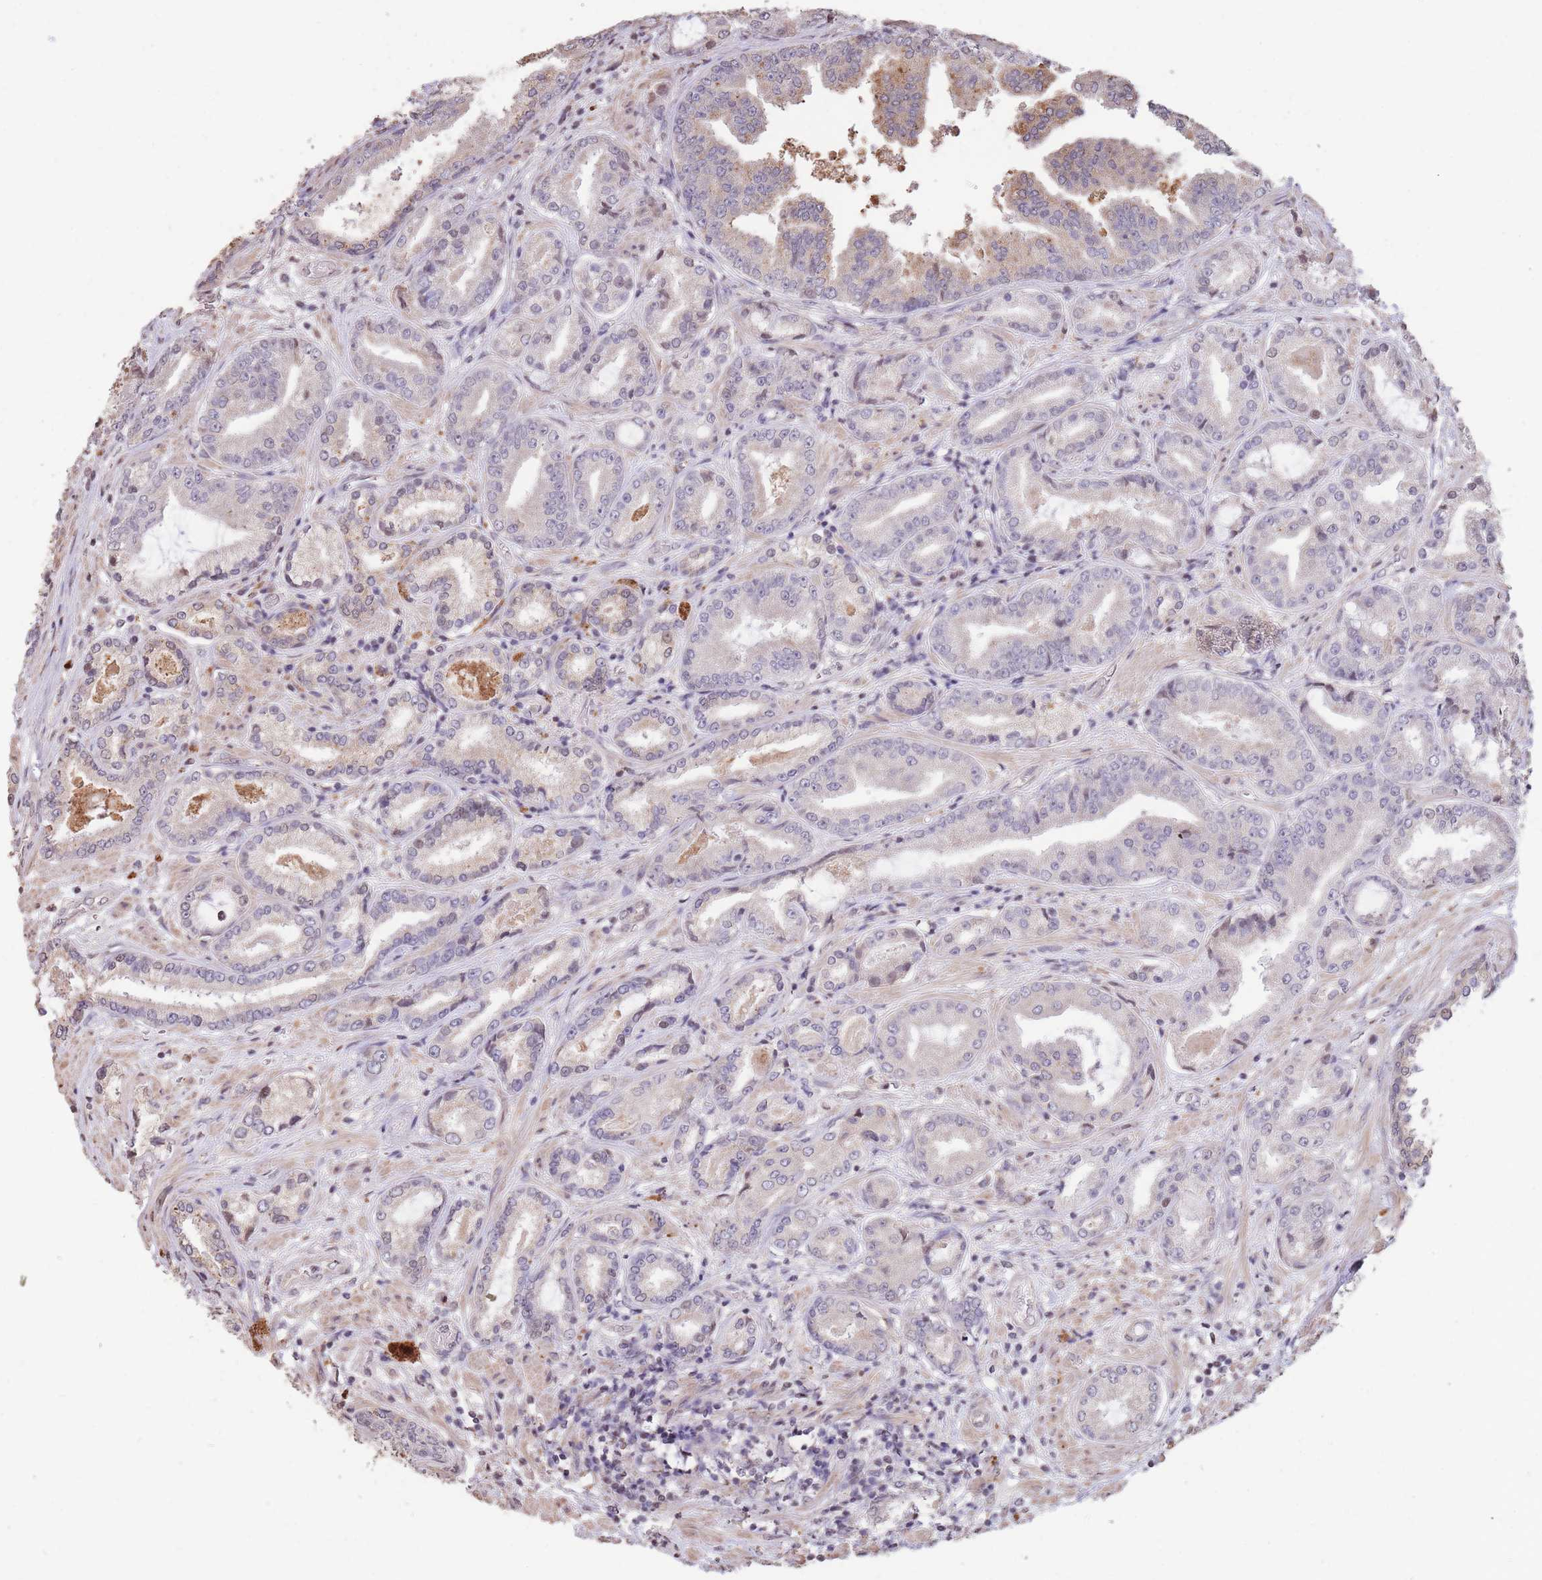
{"staining": {"intensity": "negative", "quantity": "none", "location": "none"}, "tissue": "prostate cancer", "cell_type": "Tumor cells", "image_type": "cancer", "snomed": [{"axis": "morphology", "description": "Adenocarcinoma, High grade"}, {"axis": "topography", "description": "Prostate"}], "caption": "A high-resolution micrograph shows immunohistochemistry staining of prostate high-grade adenocarcinoma, which displays no significant positivity in tumor cells.", "gene": "RGS14", "patient": {"sex": "male", "age": 68}}